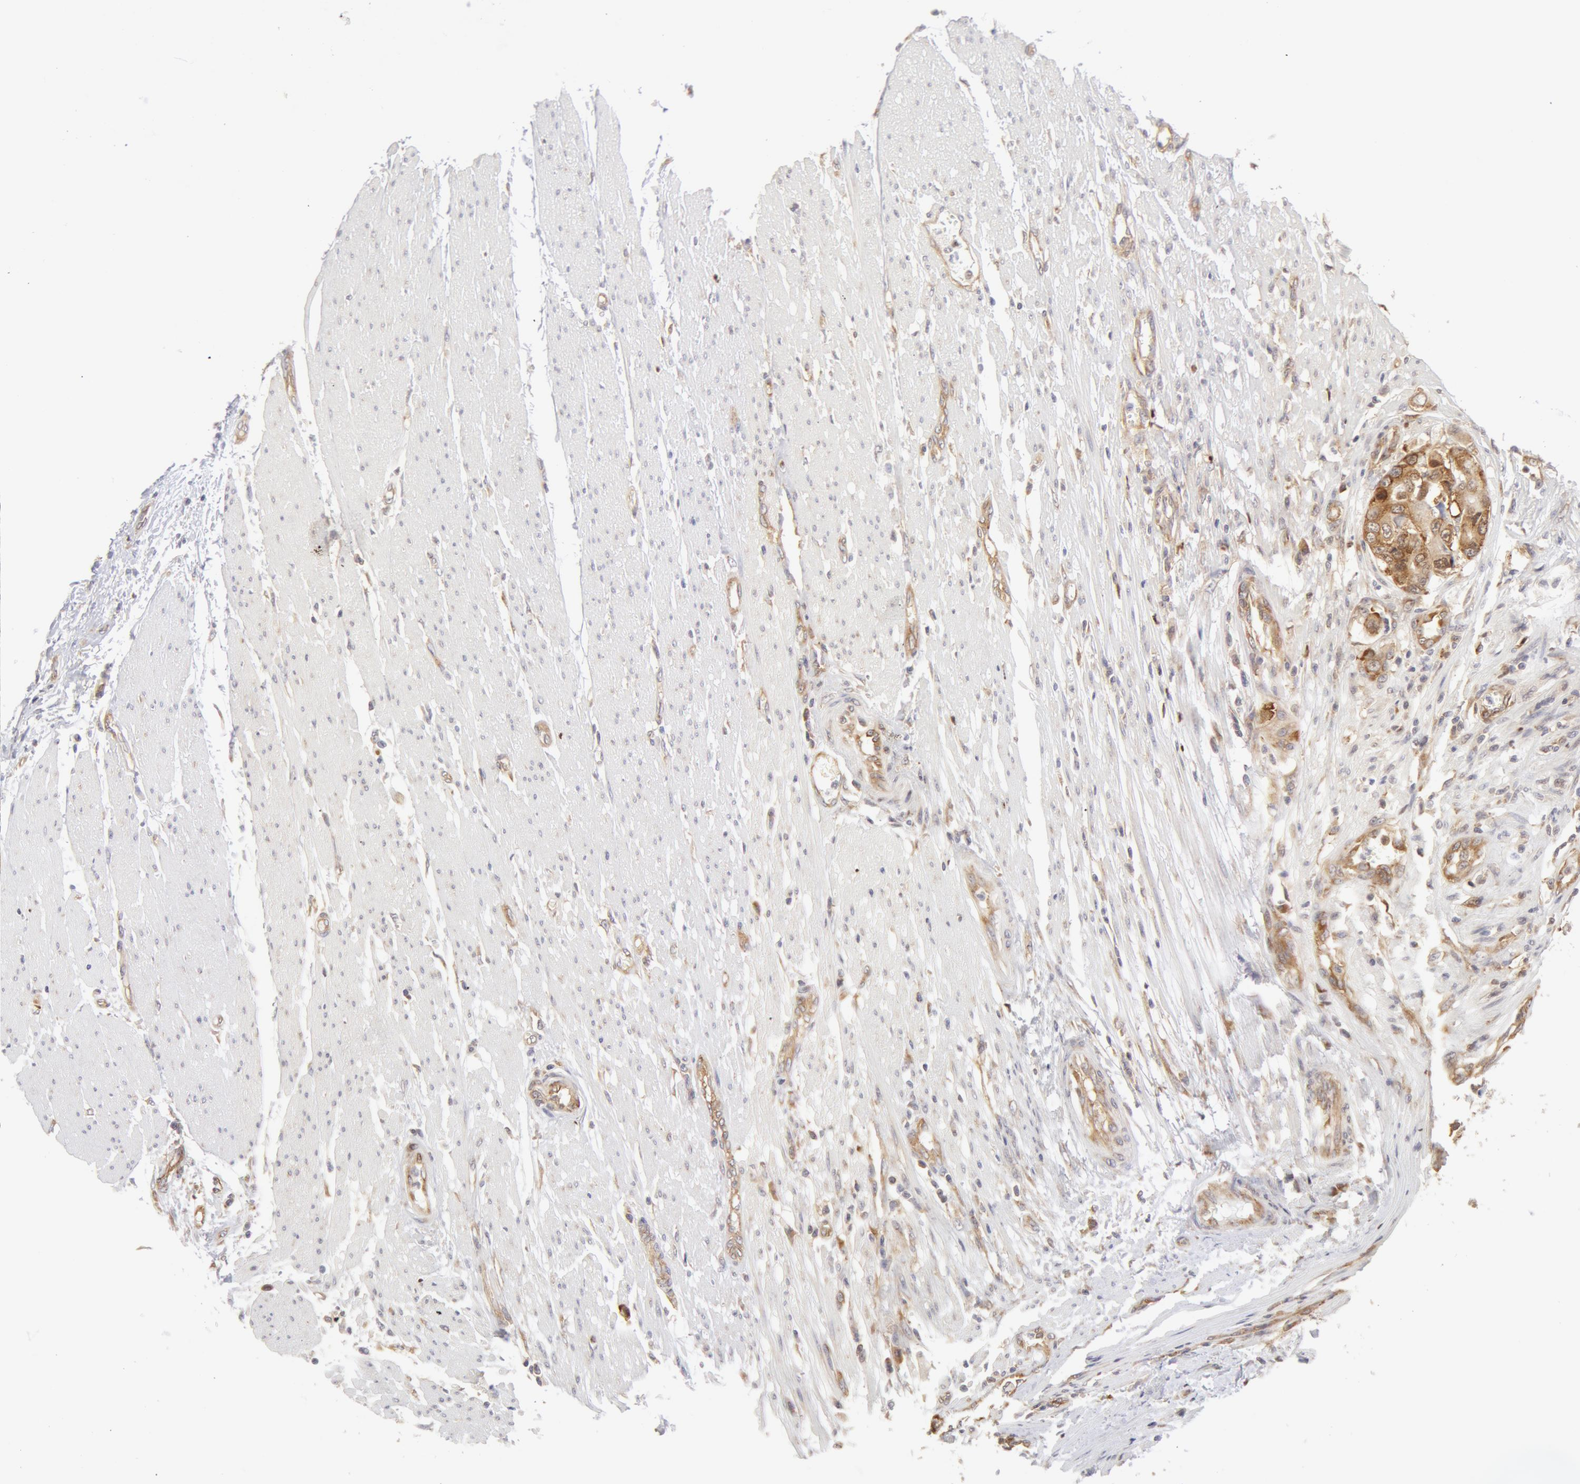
{"staining": {"intensity": "moderate", "quantity": ">75%", "location": "cytoplasmic/membranous"}, "tissue": "colorectal cancer", "cell_type": "Tumor cells", "image_type": "cancer", "snomed": [{"axis": "morphology", "description": "Adenocarcinoma, NOS"}, {"axis": "topography", "description": "Rectum"}], "caption": "Immunohistochemistry (IHC) of human colorectal adenocarcinoma exhibits medium levels of moderate cytoplasmic/membranous positivity in approximately >75% of tumor cells. The protein is stained brown, and the nuclei are stained in blue (DAB (3,3'-diaminobenzidine) IHC with brightfield microscopy, high magnification).", "gene": "DDX3Y", "patient": {"sex": "female", "age": 98}}